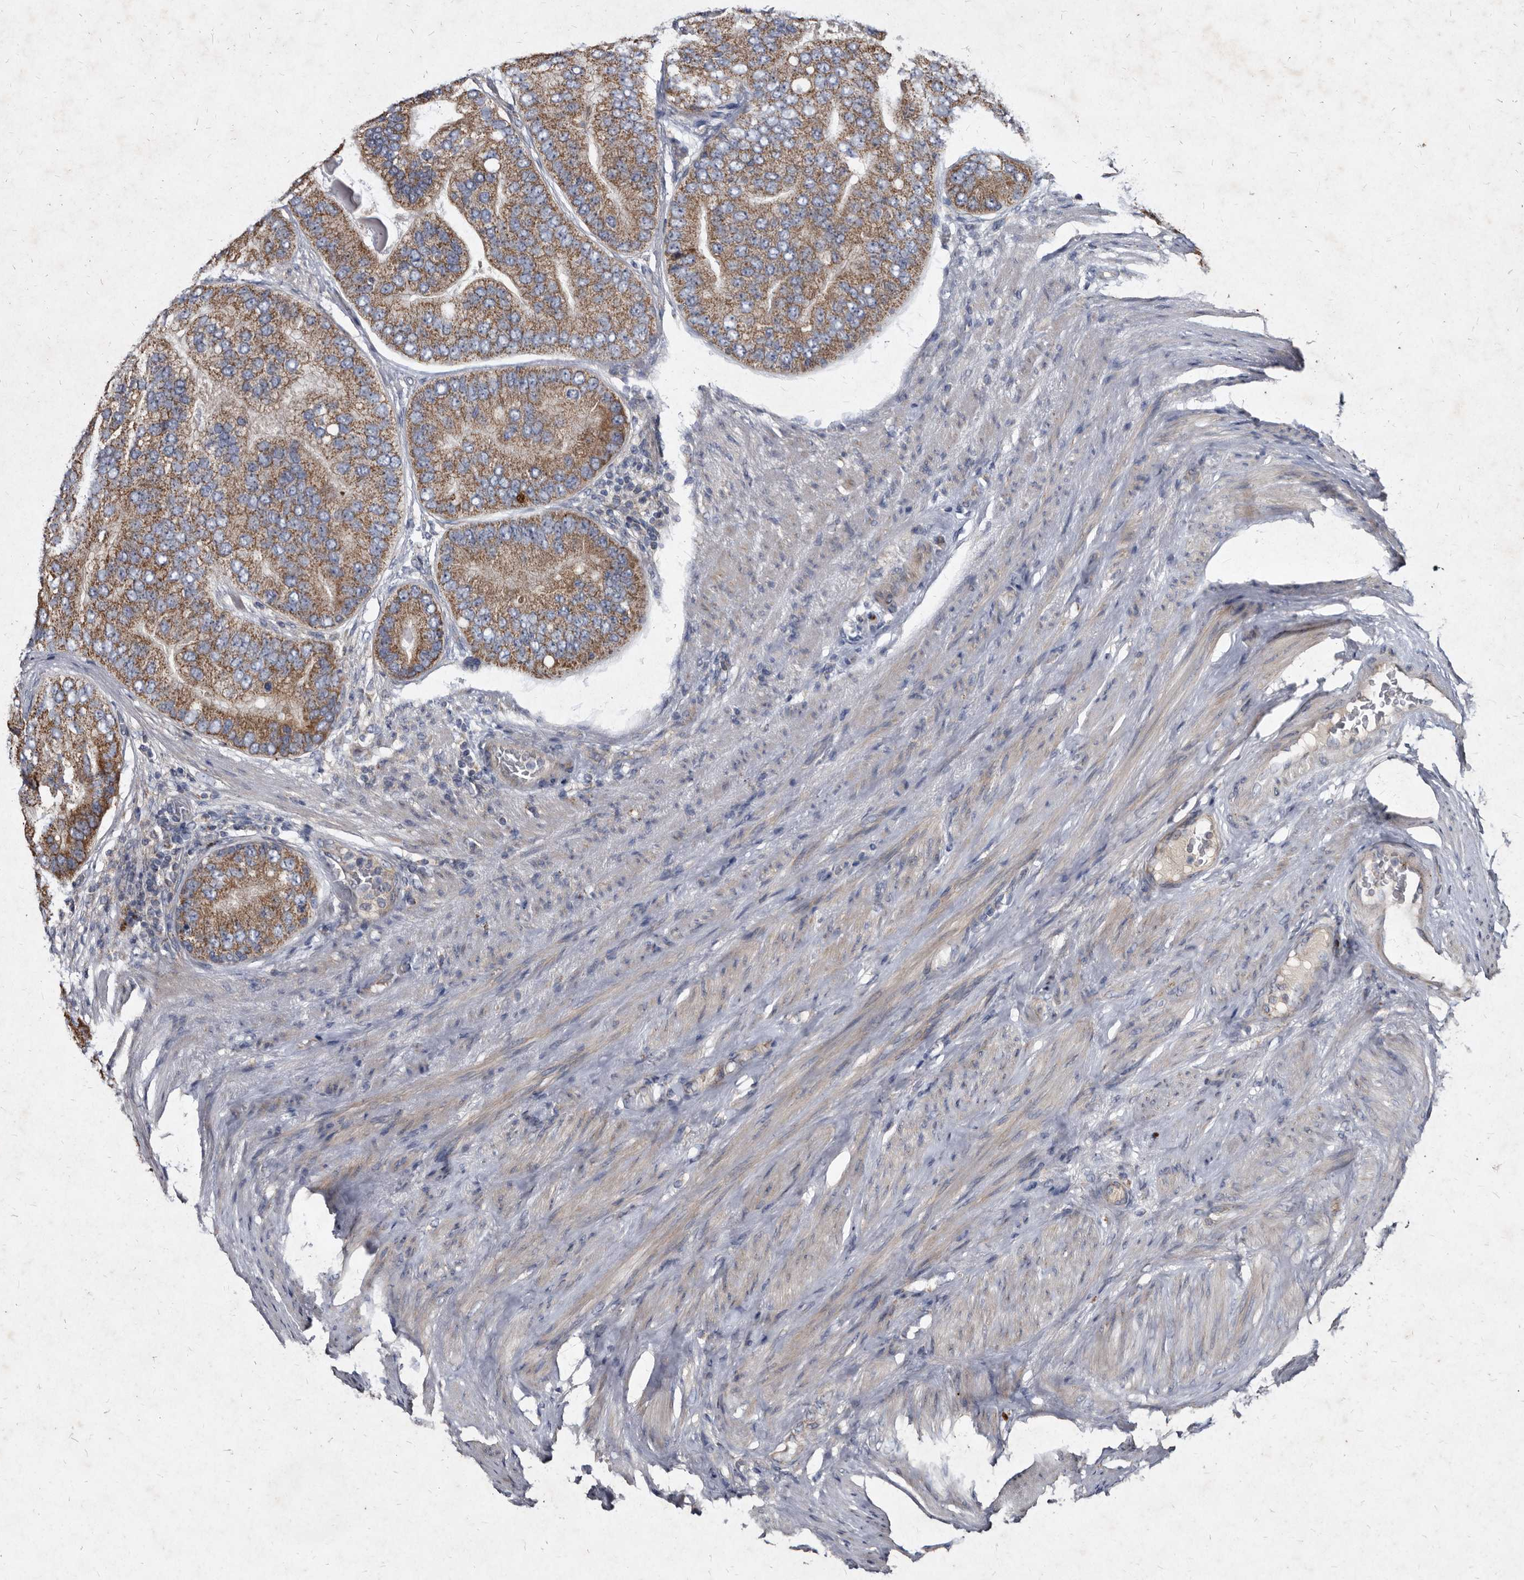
{"staining": {"intensity": "moderate", "quantity": ">75%", "location": "cytoplasmic/membranous"}, "tissue": "prostate cancer", "cell_type": "Tumor cells", "image_type": "cancer", "snomed": [{"axis": "morphology", "description": "Adenocarcinoma, High grade"}, {"axis": "topography", "description": "Prostate"}], "caption": "Adenocarcinoma (high-grade) (prostate) was stained to show a protein in brown. There is medium levels of moderate cytoplasmic/membranous expression in about >75% of tumor cells.", "gene": "YPEL3", "patient": {"sex": "male", "age": 70}}